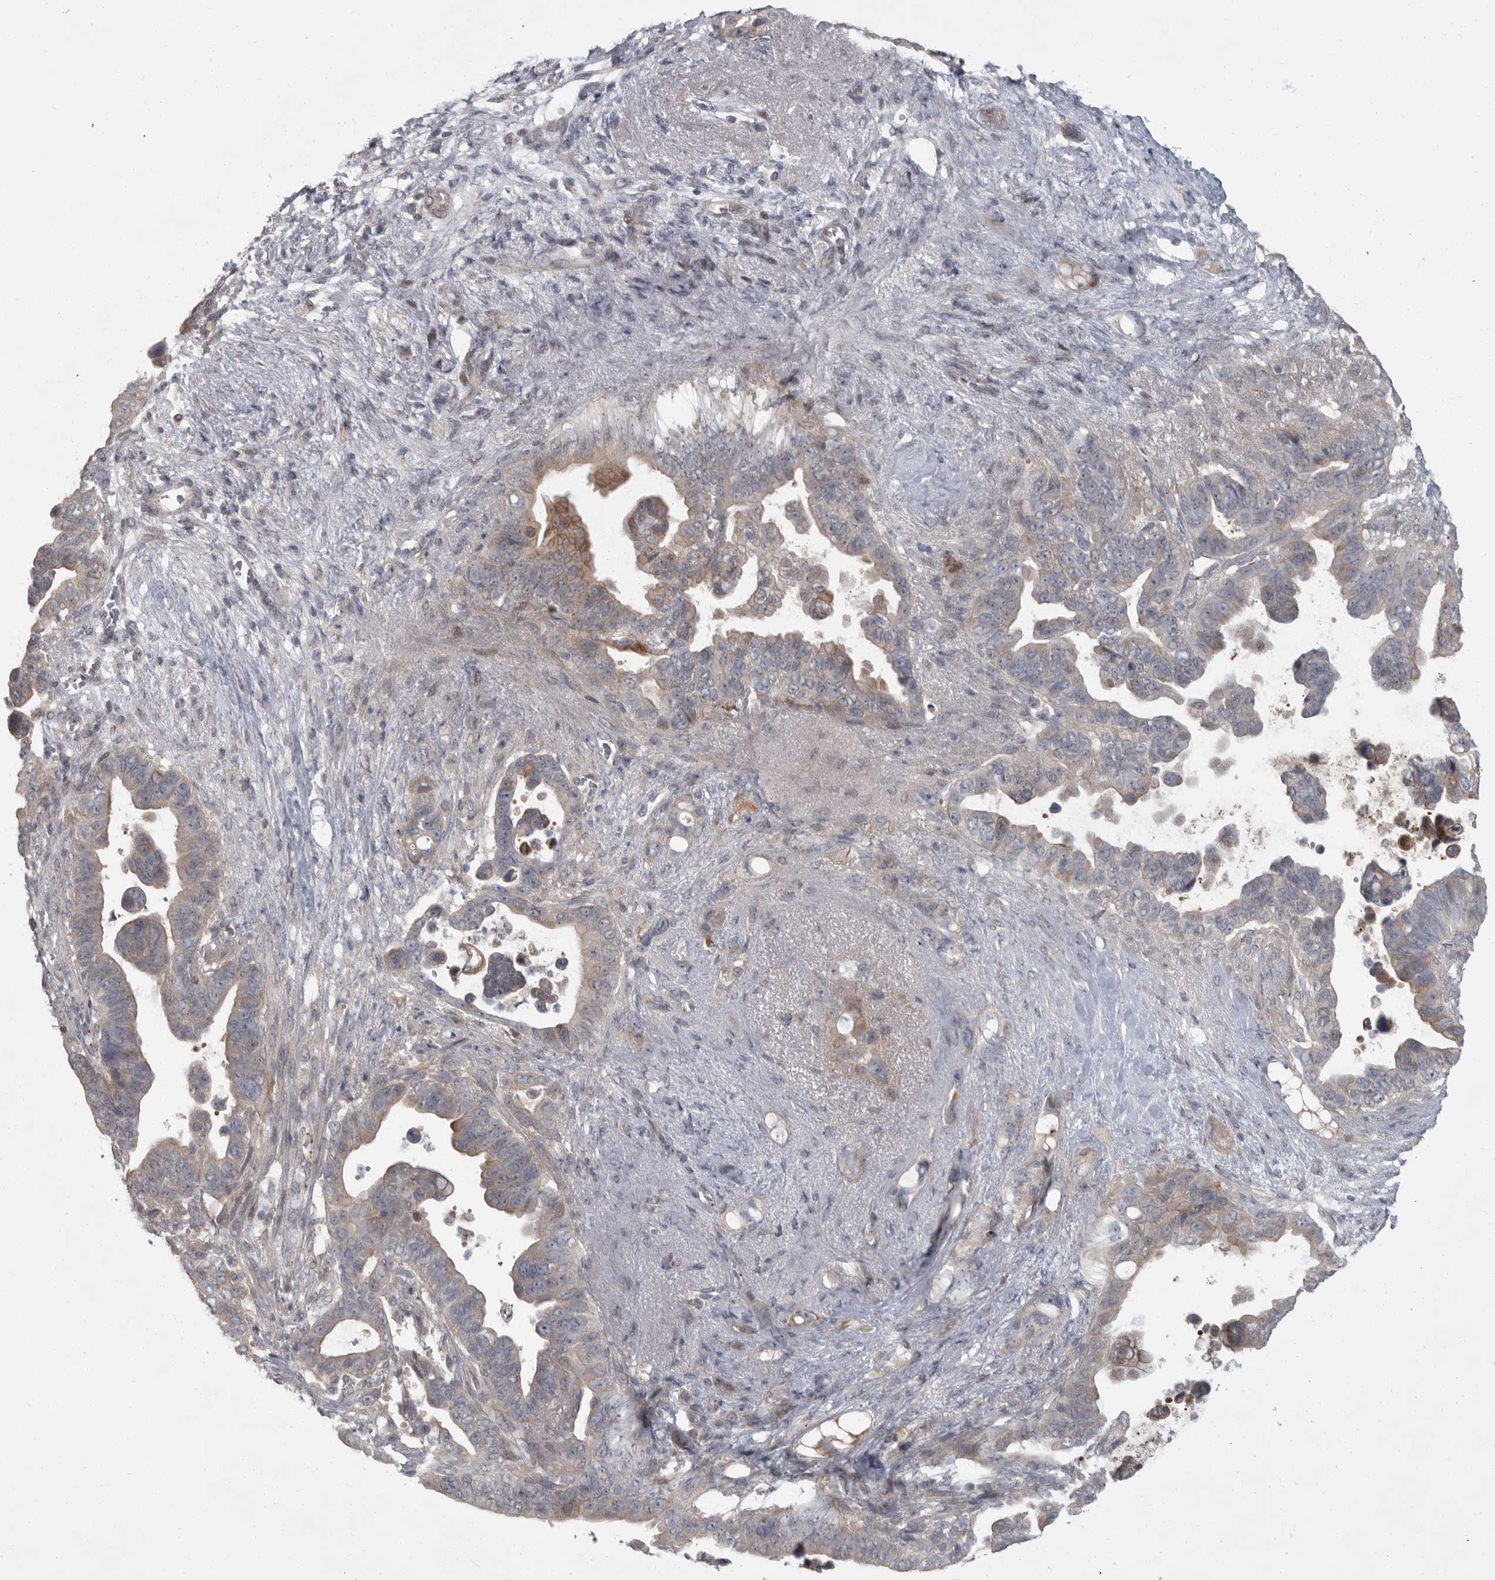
{"staining": {"intensity": "weak", "quantity": "<25%", "location": "cytoplasmic/membranous"}, "tissue": "pancreatic cancer", "cell_type": "Tumor cells", "image_type": "cancer", "snomed": [{"axis": "morphology", "description": "Adenocarcinoma, NOS"}, {"axis": "topography", "description": "Pancreas"}], "caption": "Tumor cells show no significant protein expression in pancreatic cancer.", "gene": "PDE7A", "patient": {"sex": "female", "age": 72}}